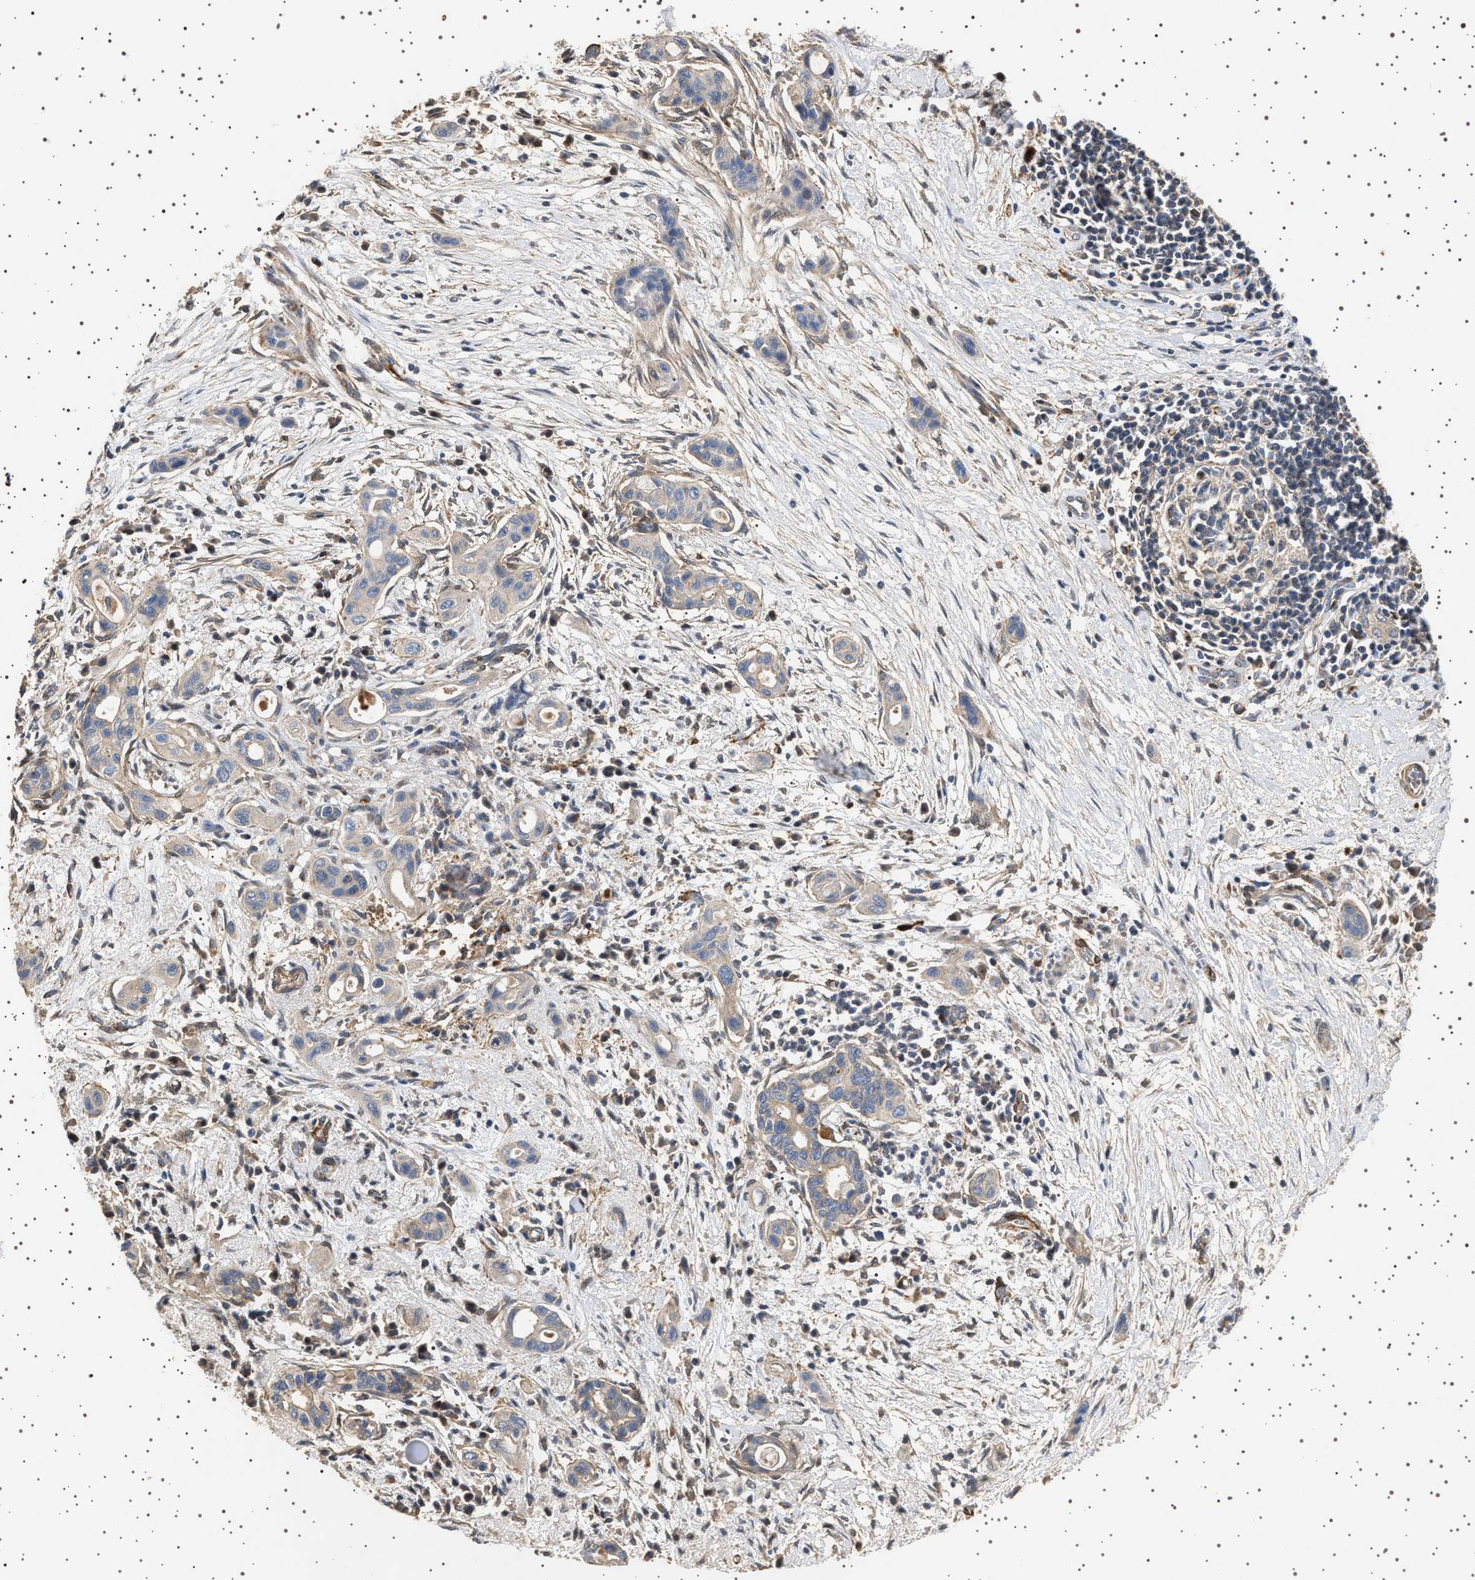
{"staining": {"intensity": "weak", "quantity": "25%-75%", "location": "cytoplasmic/membranous"}, "tissue": "pancreatic cancer", "cell_type": "Tumor cells", "image_type": "cancer", "snomed": [{"axis": "morphology", "description": "Adenocarcinoma, NOS"}, {"axis": "topography", "description": "Pancreas"}], "caption": "Tumor cells exhibit weak cytoplasmic/membranous positivity in about 25%-75% of cells in pancreatic adenocarcinoma.", "gene": "GUCY1B1", "patient": {"sex": "male", "age": 59}}